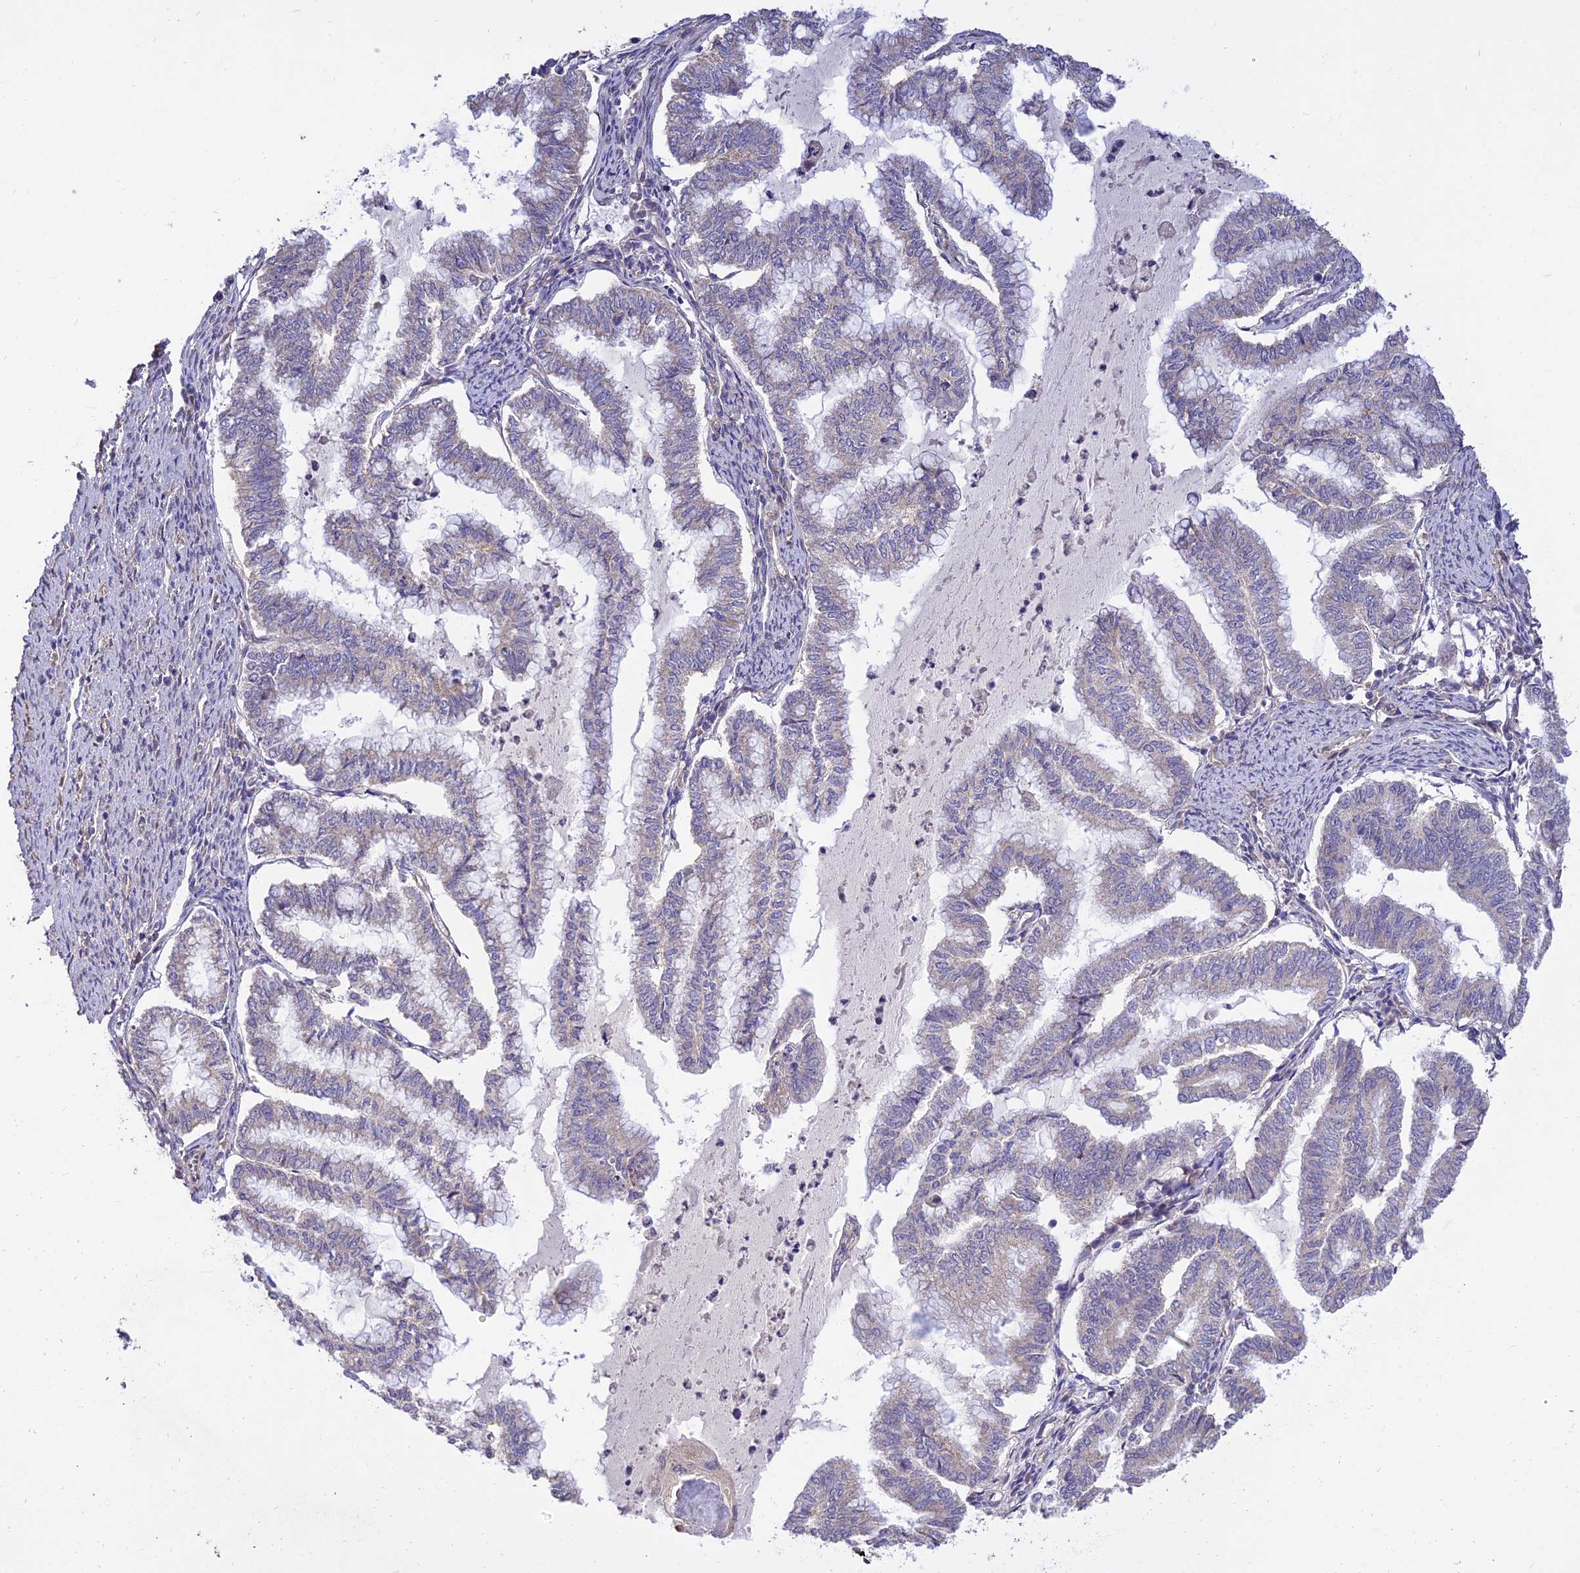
{"staining": {"intensity": "weak", "quantity": "25%-75%", "location": "cytoplasmic/membranous"}, "tissue": "endometrial cancer", "cell_type": "Tumor cells", "image_type": "cancer", "snomed": [{"axis": "morphology", "description": "Adenocarcinoma, NOS"}, {"axis": "topography", "description": "Endometrium"}], "caption": "Protein expression analysis of human endometrial cancer reveals weak cytoplasmic/membranous expression in approximately 25%-75% of tumor cells.", "gene": "ARL8B", "patient": {"sex": "female", "age": 79}}